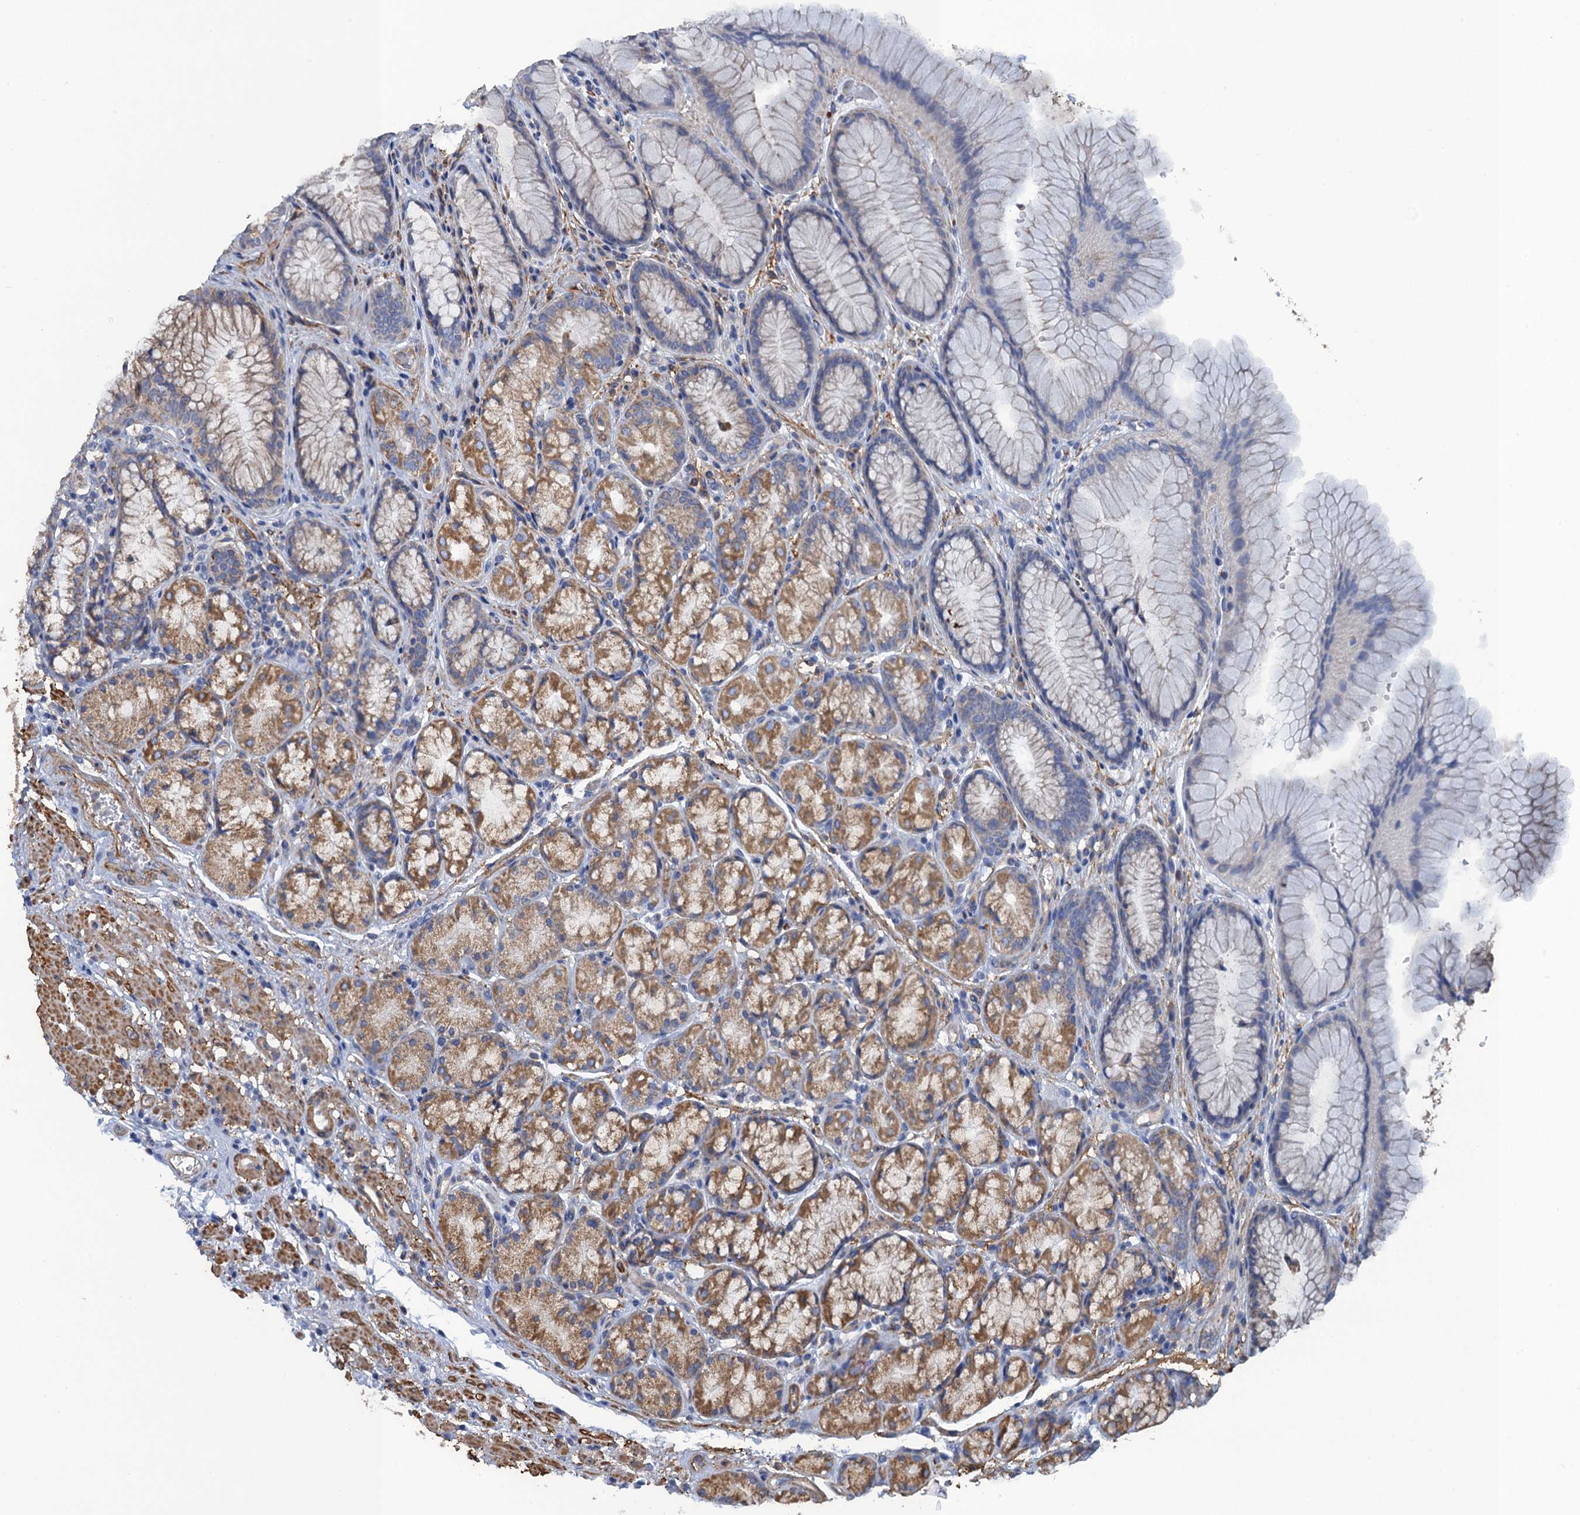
{"staining": {"intensity": "moderate", "quantity": "25%-75%", "location": "cytoplasmic/membranous"}, "tissue": "stomach", "cell_type": "Glandular cells", "image_type": "normal", "snomed": [{"axis": "morphology", "description": "Normal tissue, NOS"}, {"axis": "topography", "description": "Stomach"}], "caption": "The immunohistochemical stain shows moderate cytoplasmic/membranous staining in glandular cells of normal stomach.", "gene": "ENSG00000260643", "patient": {"sex": "male", "age": 63}}